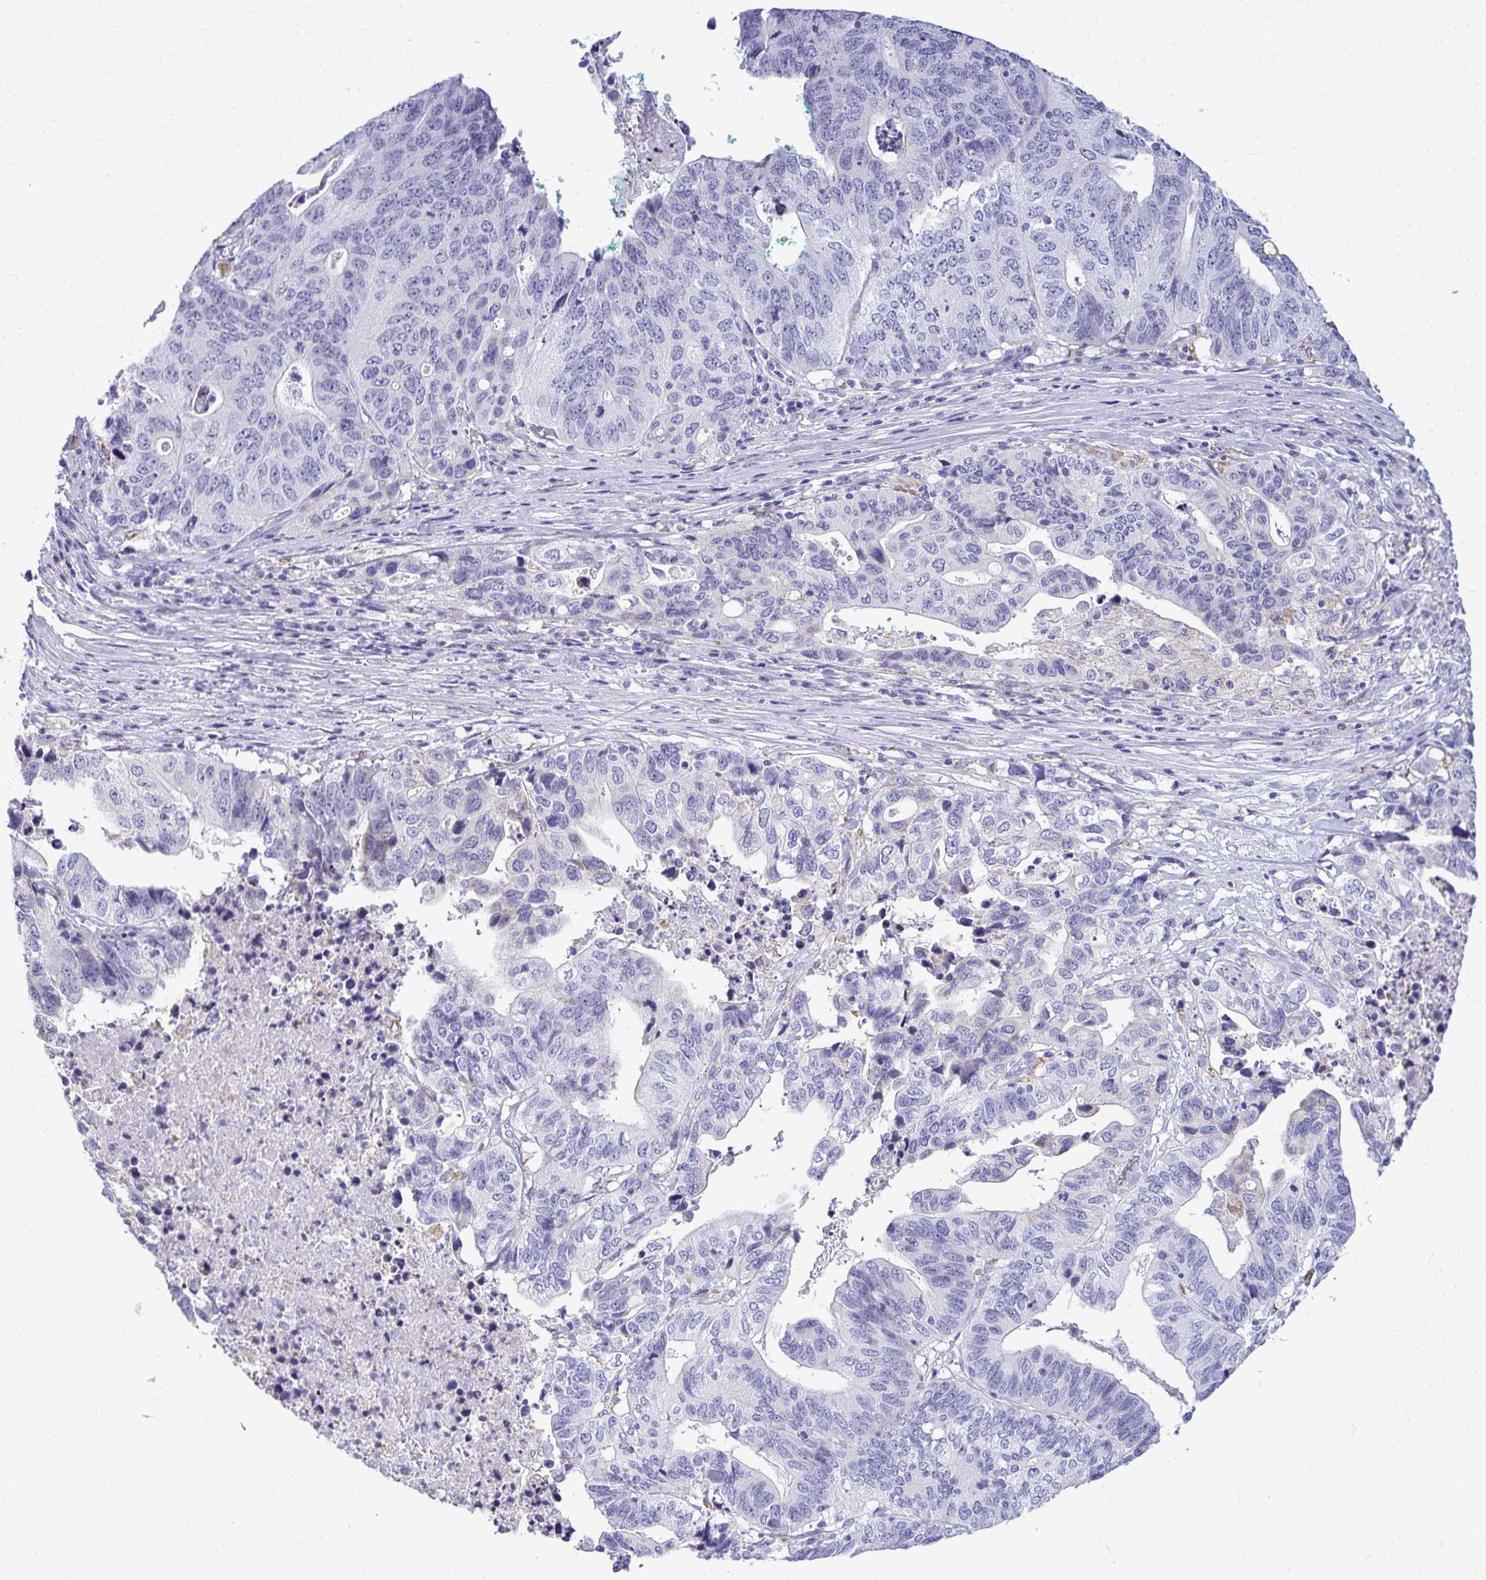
{"staining": {"intensity": "negative", "quantity": "none", "location": "none"}, "tissue": "stomach cancer", "cell_type": "Tumor cells", "image_type": "cancer", "snomed": [{"axis": "morphology", "description": "Adenocarcinoma, NOS"}, {"axis": "topography", "description": "Stomach, upper"}], "caption": "High magnification brightfield microscopy of stomach adenocarcinoma stained with DAB (3,3'-diaminobenzidine) (brown) and counterstained with hematoxylin (blue): tumor cells show no significant expression.", "gene": "AIG1", "patient": {"sex": "female", "age": 67}}